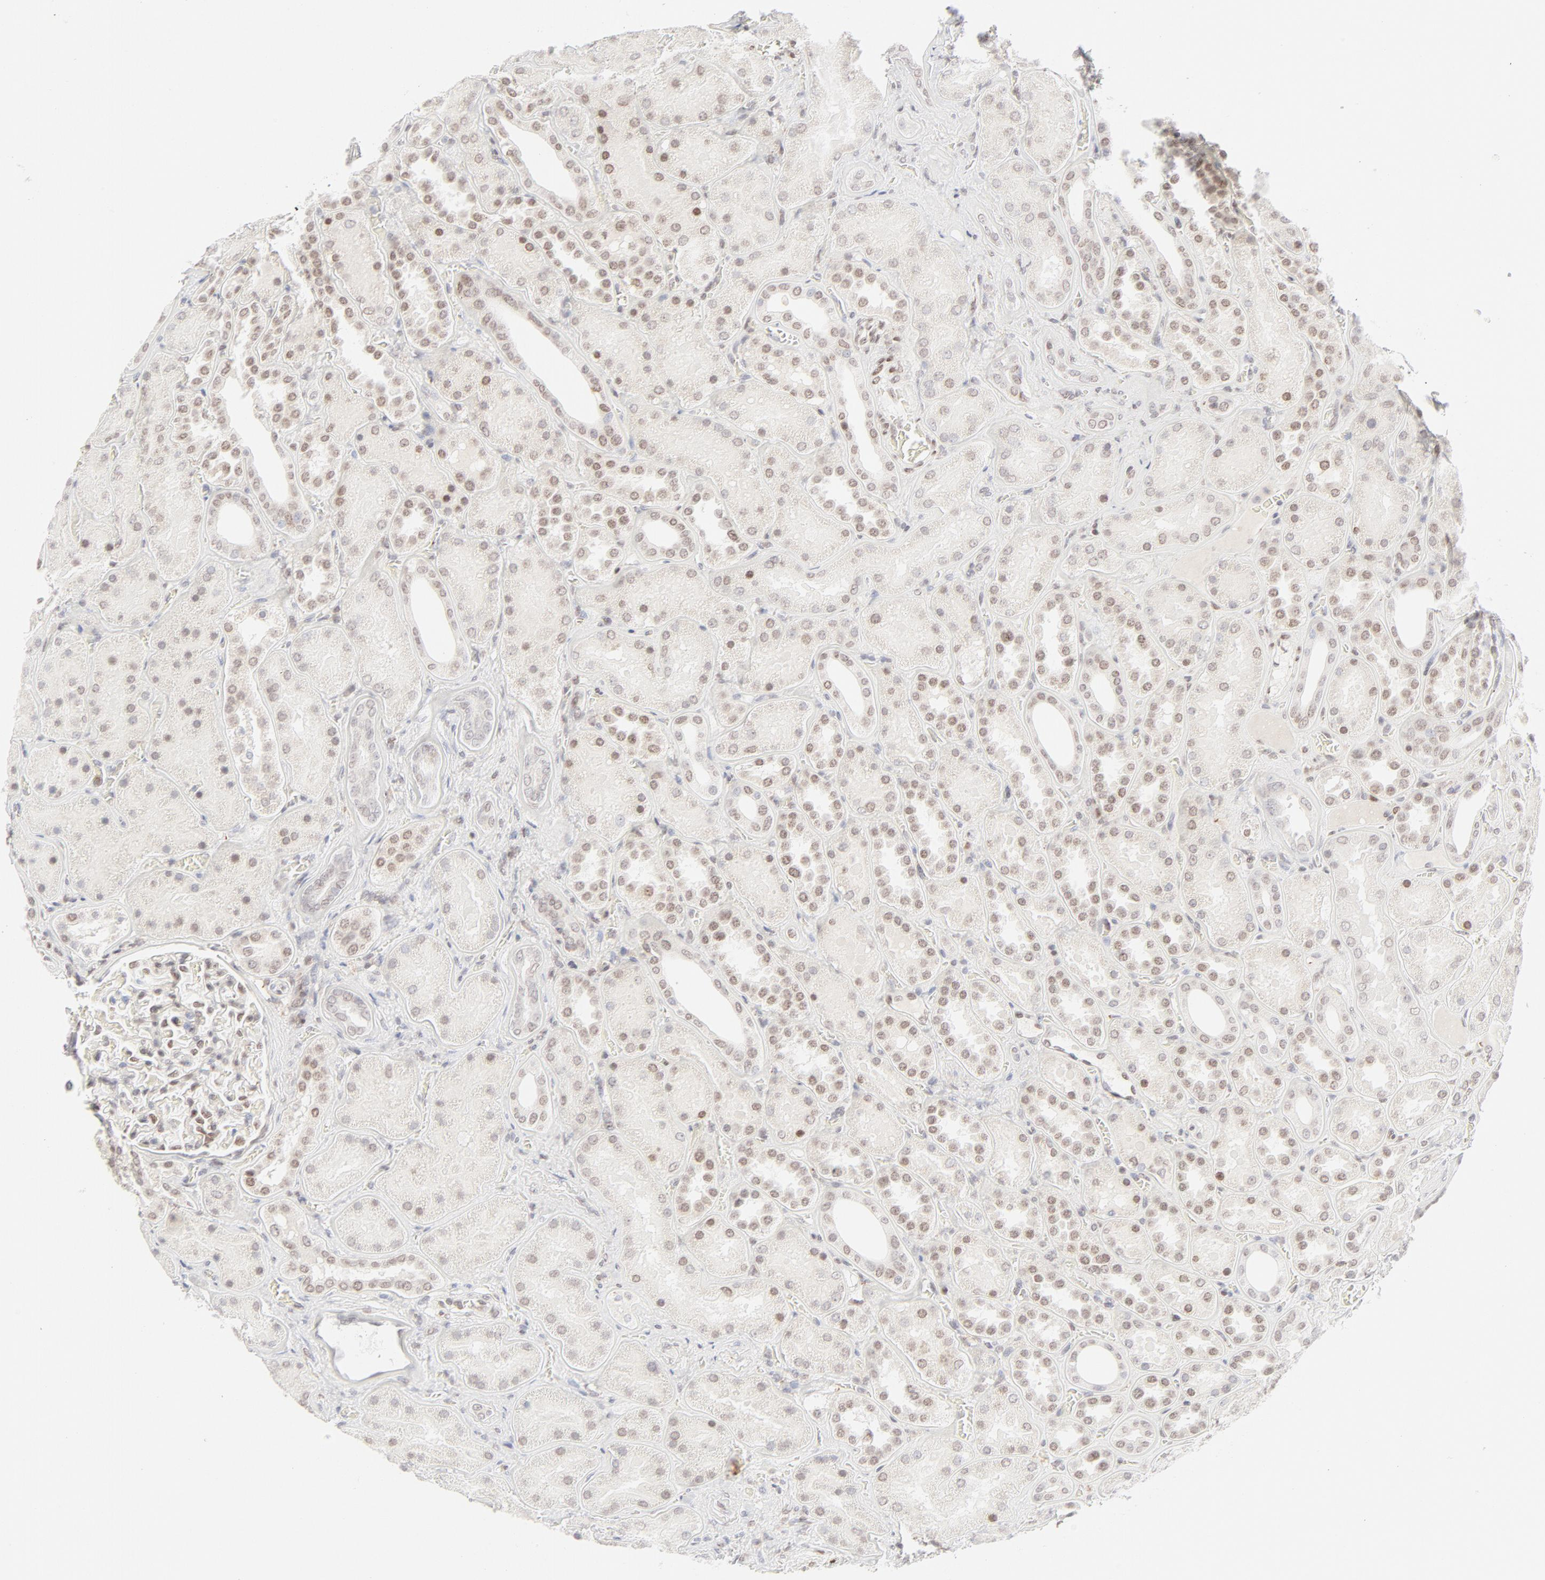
{"staining": {"intensity": "moderate", "quantity": "25%-75%", "location": "nuclear"}, "tissue": "kidney", "cell_type": "Cells in glomeruli", "image_type": "normal", "snomed": [{"axis": "morphology", "description": "Normal tissue, NOS"}, {"axis": "topography", "description": "Kidney"}], "caption": "Protein analysis of unremarkable kidney displays moderate nuclear expression in approximately 25%-75% of cells in glomeruli.", "gene": "PRKCB", "patient": {"sex": "male", "age": 28}}